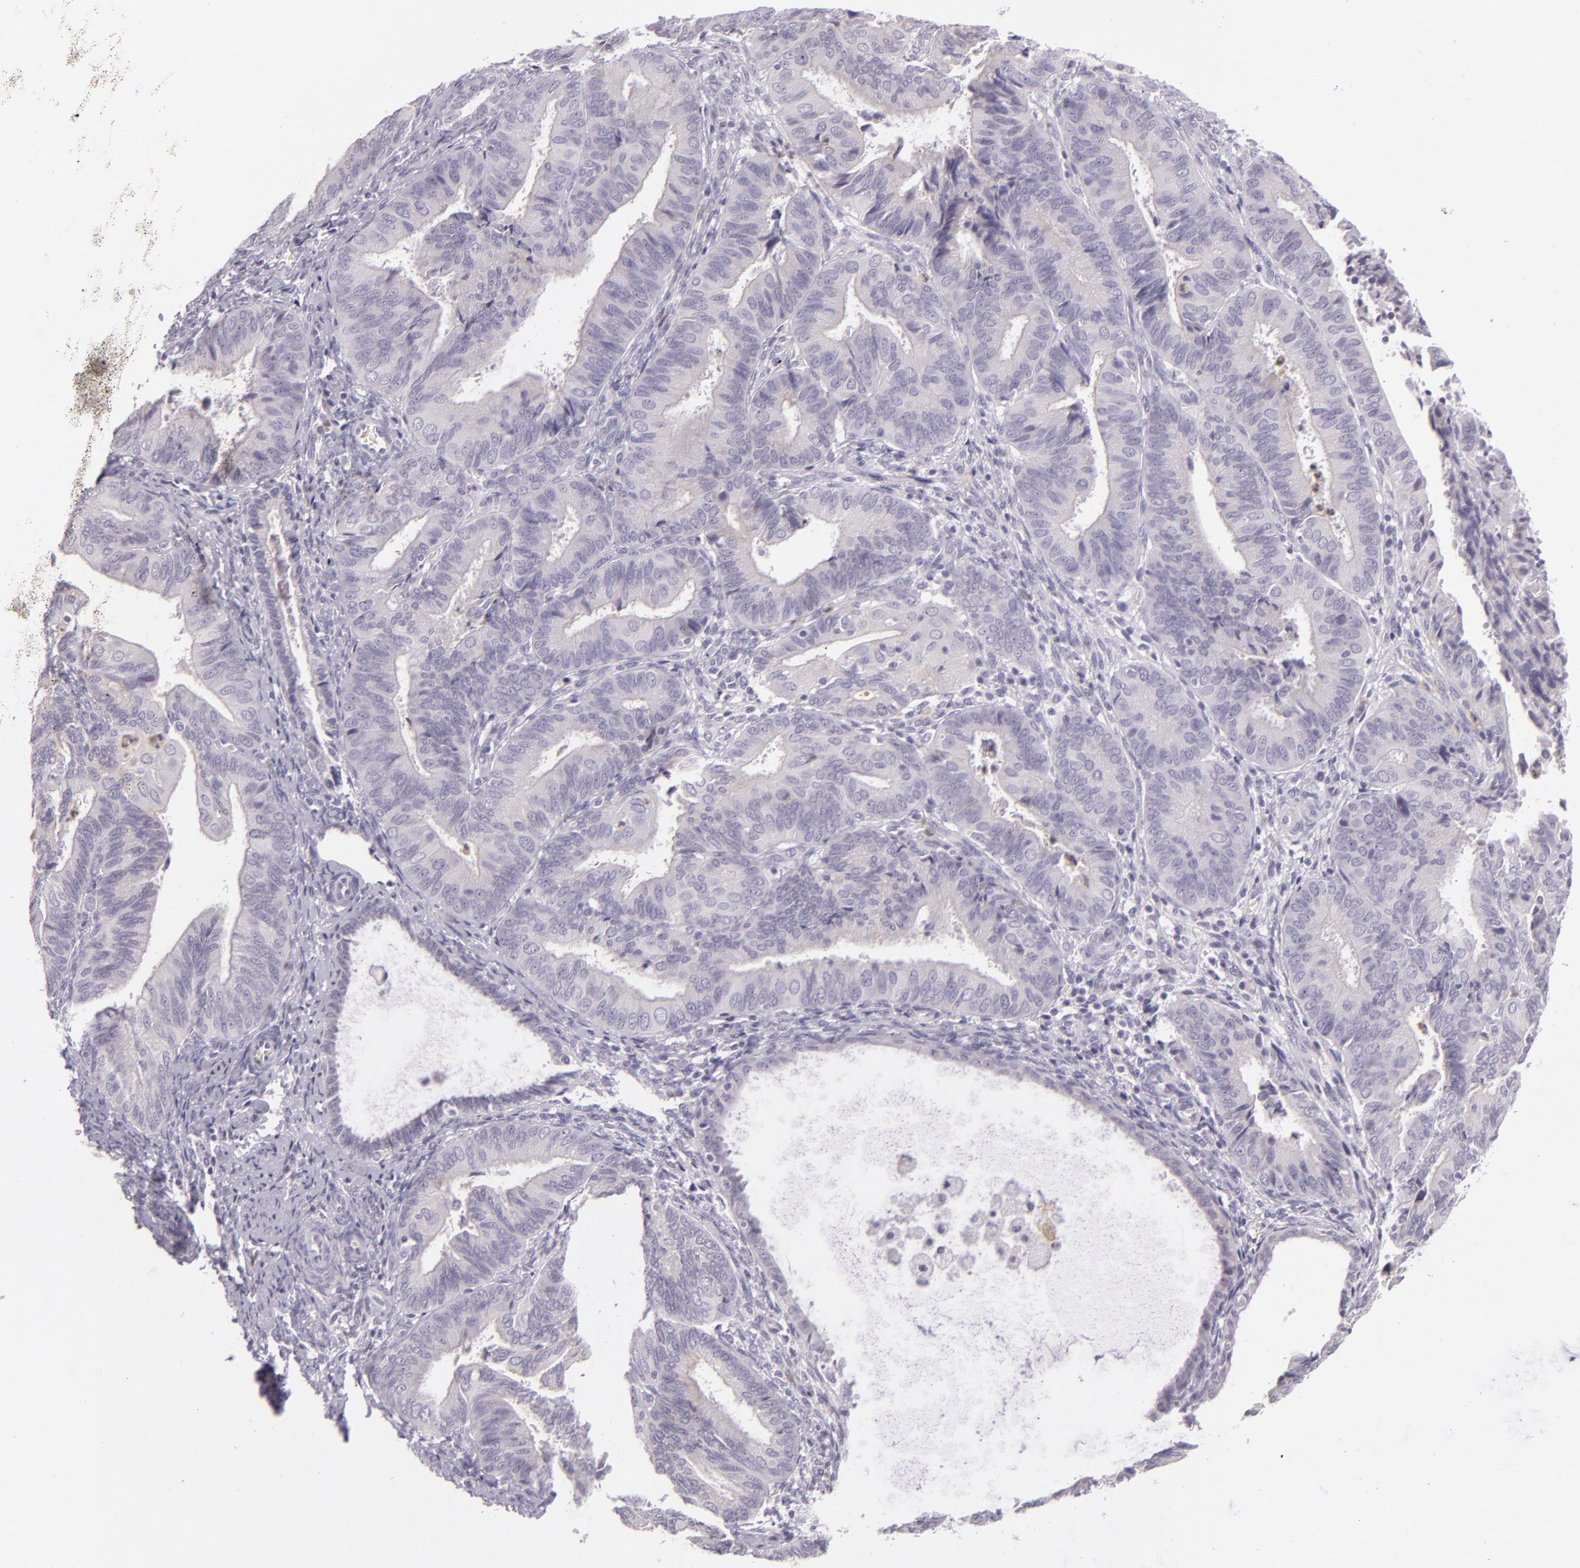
{"staining": {"intensity": "negative", "quantity": "none", "location": "none"}, "tissue": "endometrial cancer", "cell_type": "Tumor cells", "image_type": "cancer", "snomed": [{"axis": "morphology", "description": "Adenocarcinoma, NOS"}, {"axis": "topography", "description": "Endometrium"}], "caption": "Immunohistochemical staining of endometrial cancer shows no significant positivity in tumor cells.", "gene": "CBS", "patient": {"sex": "female", "age": 63}}